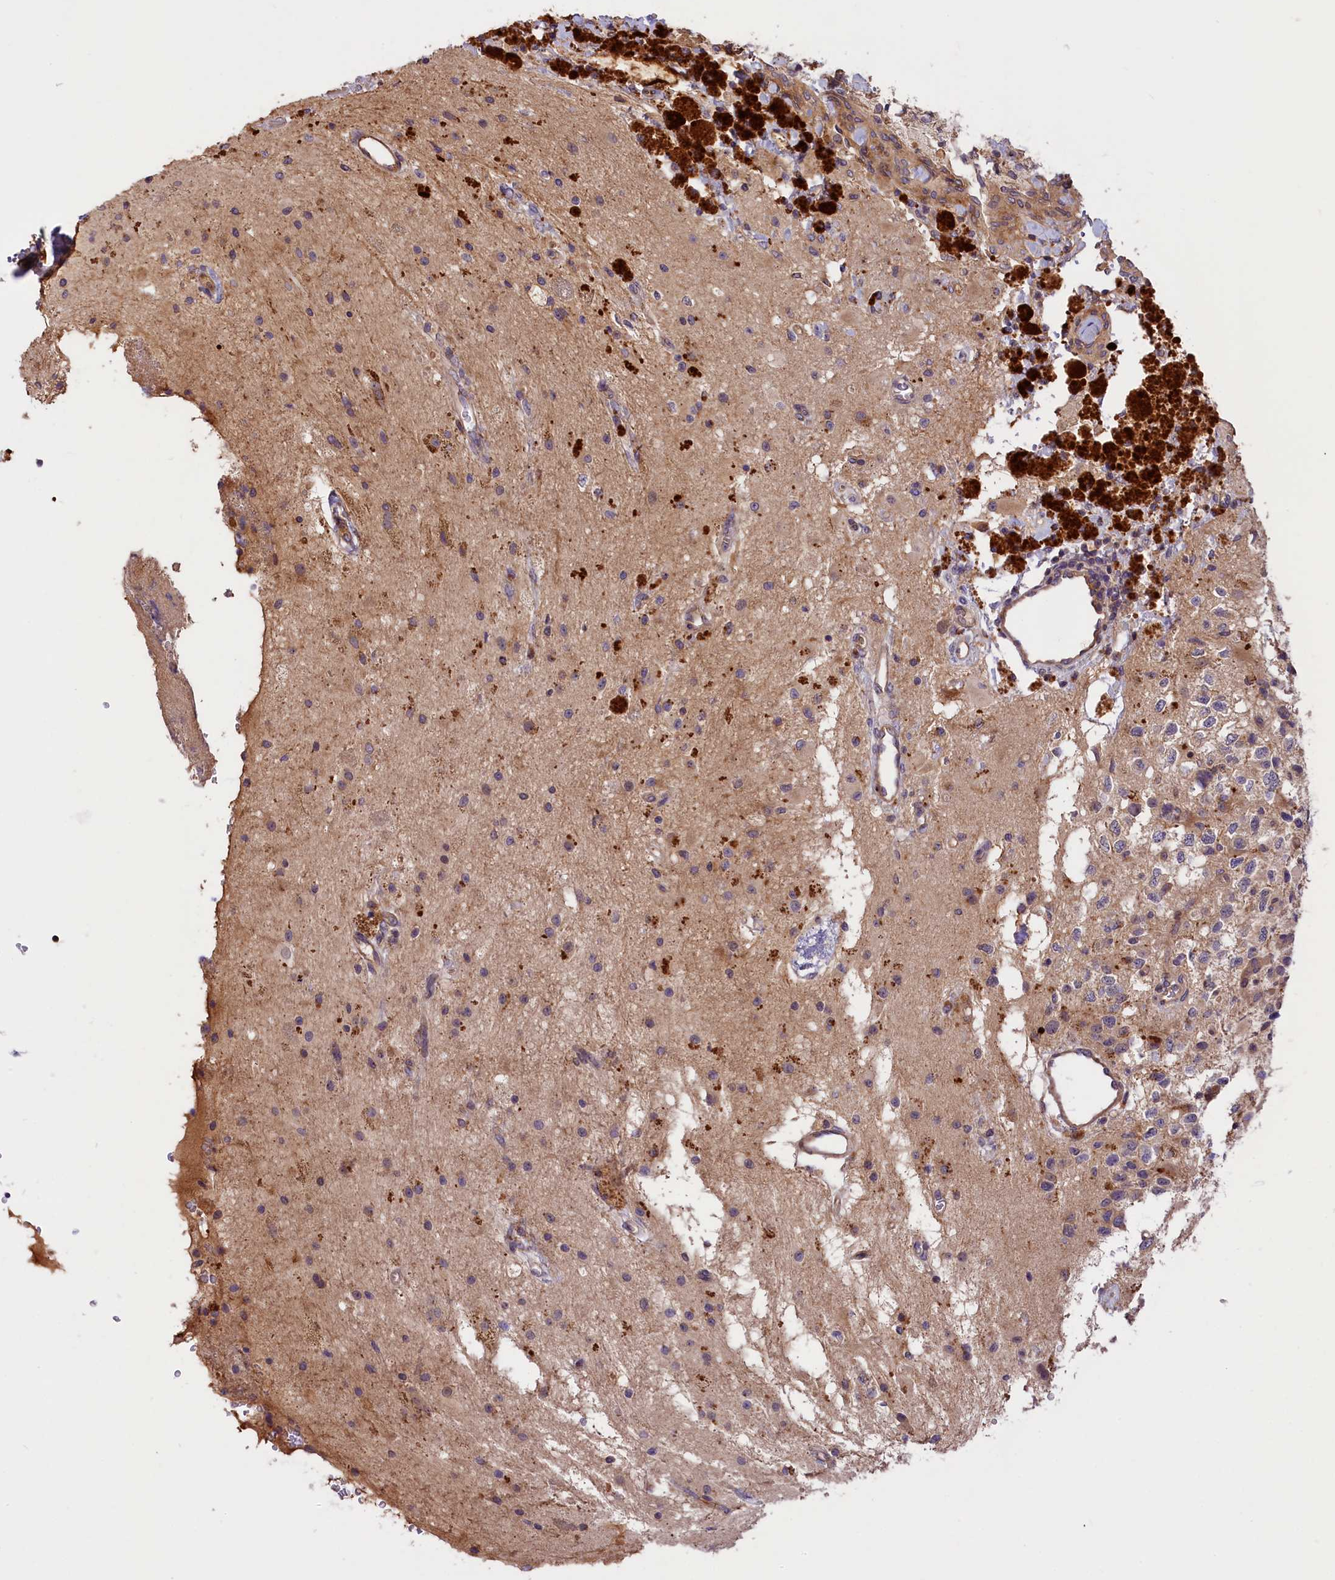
{"staining": {"intensity": "weak", "quantity": "25%-75%", "location": "cytoplasmic/membranous"}, "tissue": "glioma", "cell_type": "Tumor cells", "image_type": "cancer", "snomed": [{"axis": "morphology", "description": "Glioma, malignant, High grade"}, {"axis": "topography", "description": "Brain"}], "caption": "IHC staining of high-grade glioma (malignant), which demonstrates low levels of weak cytoplasmic/membranous positivity in approximately 25%-75% of tumor cells indicating weak cytoplasmic/membranous protein positivity. The staining was performed using DAB (brown) for protein detection and nuclei were counterstained in hematoxylin (blue).", "gene": "SETD6", "patient": {"sex": "male", "age": 34}}